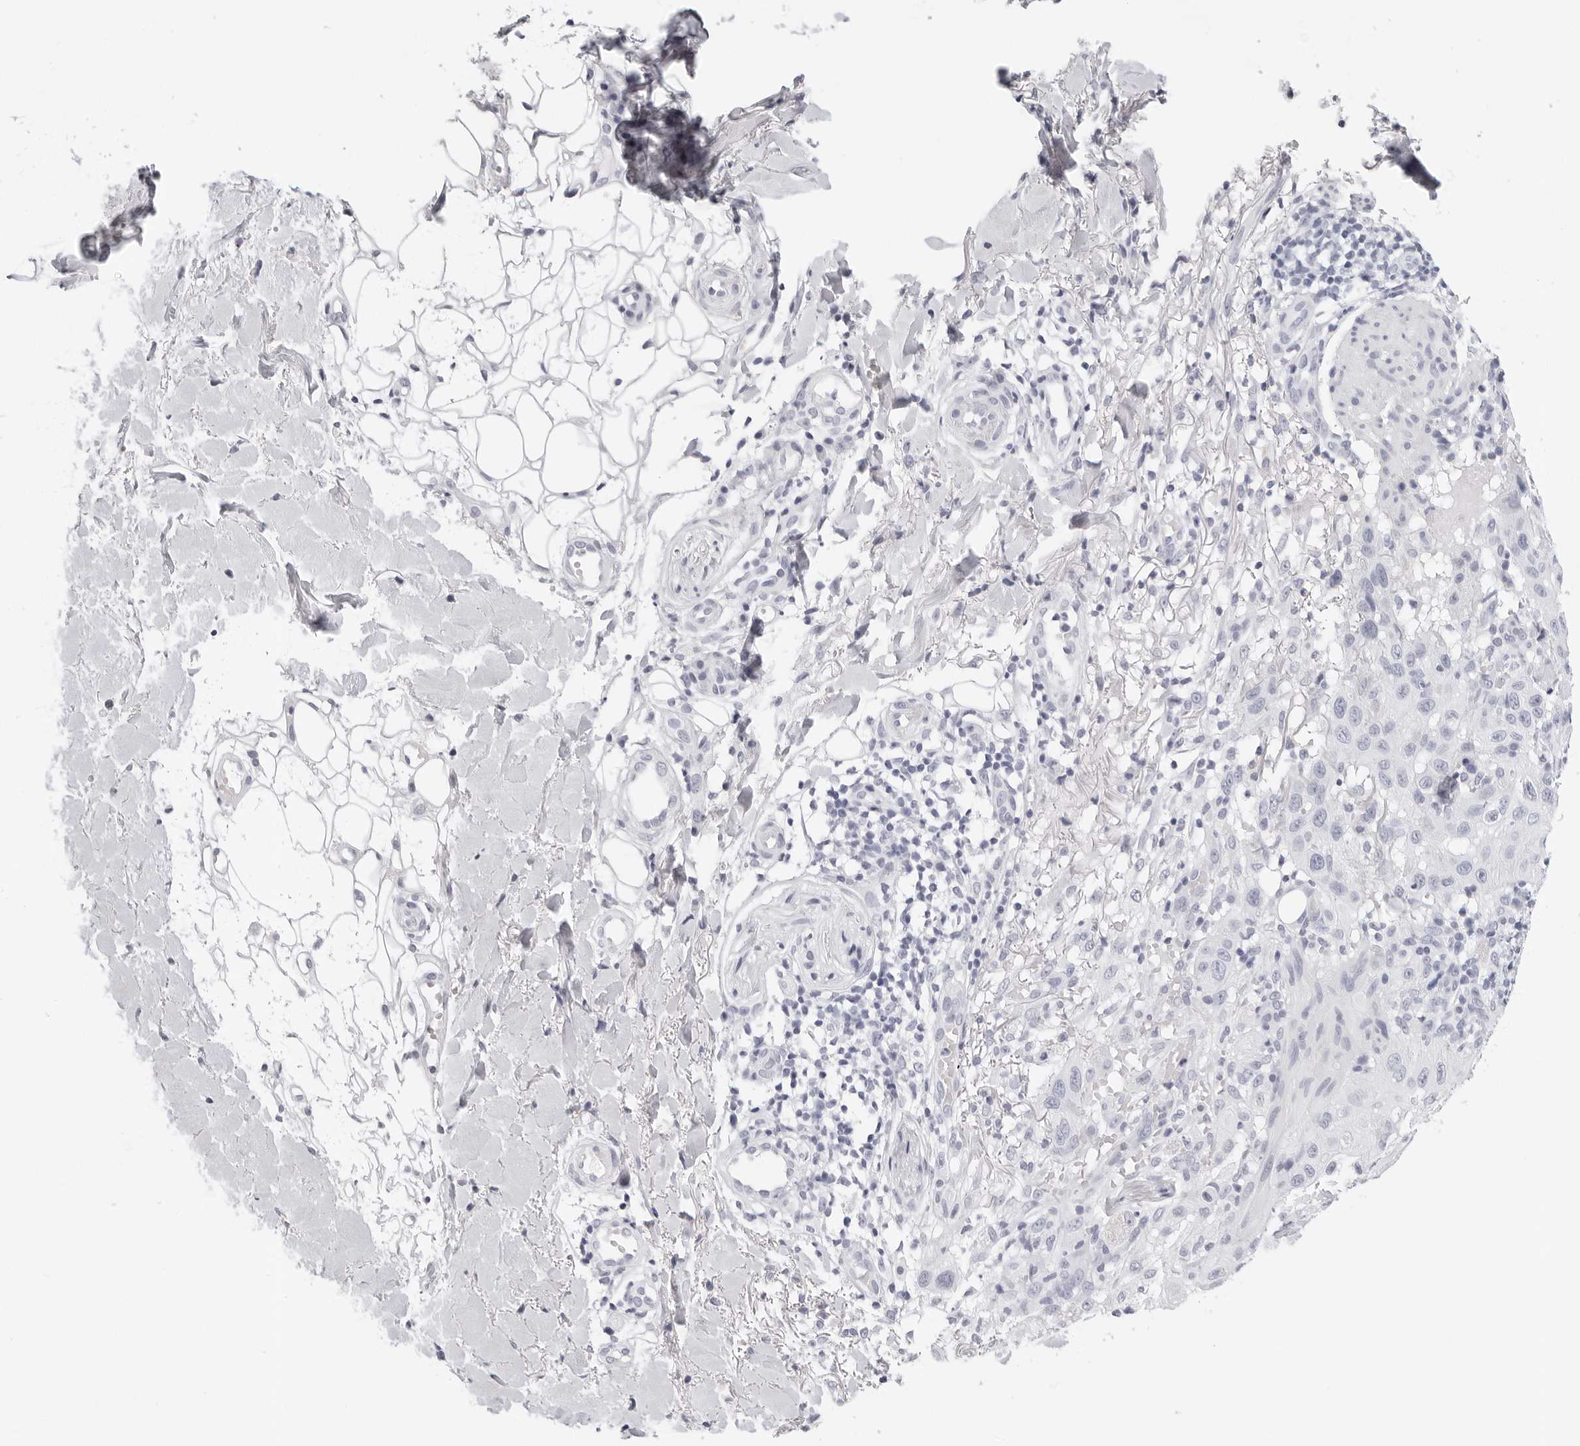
{"staining": {"intensity": "negative", "quantity": "none", "location": "none"}, "tissue": "skin cancer", "cell_type": "Tumor cells", "image_type": "cancer", "snomed": [{"axis": "morphology", "description": "Normal tissue, NOS"}, {"axis": "morphology", "description": "Squamous cell carcinoma, NOS"}, {"axis": "topography", "description": "Skin"}], "caption": "High power microscopy image of an immunohistochemistry histopathology image of squamous cell carcinoma (skin), revealing no significant staining in tumor cells. (DAB (3,3'-diaminobenzidine) IHC visualized using brightfield microscopy, high magnification).", "gene": "AGMAT", "patient": {"sex": "female", "age": 96}}